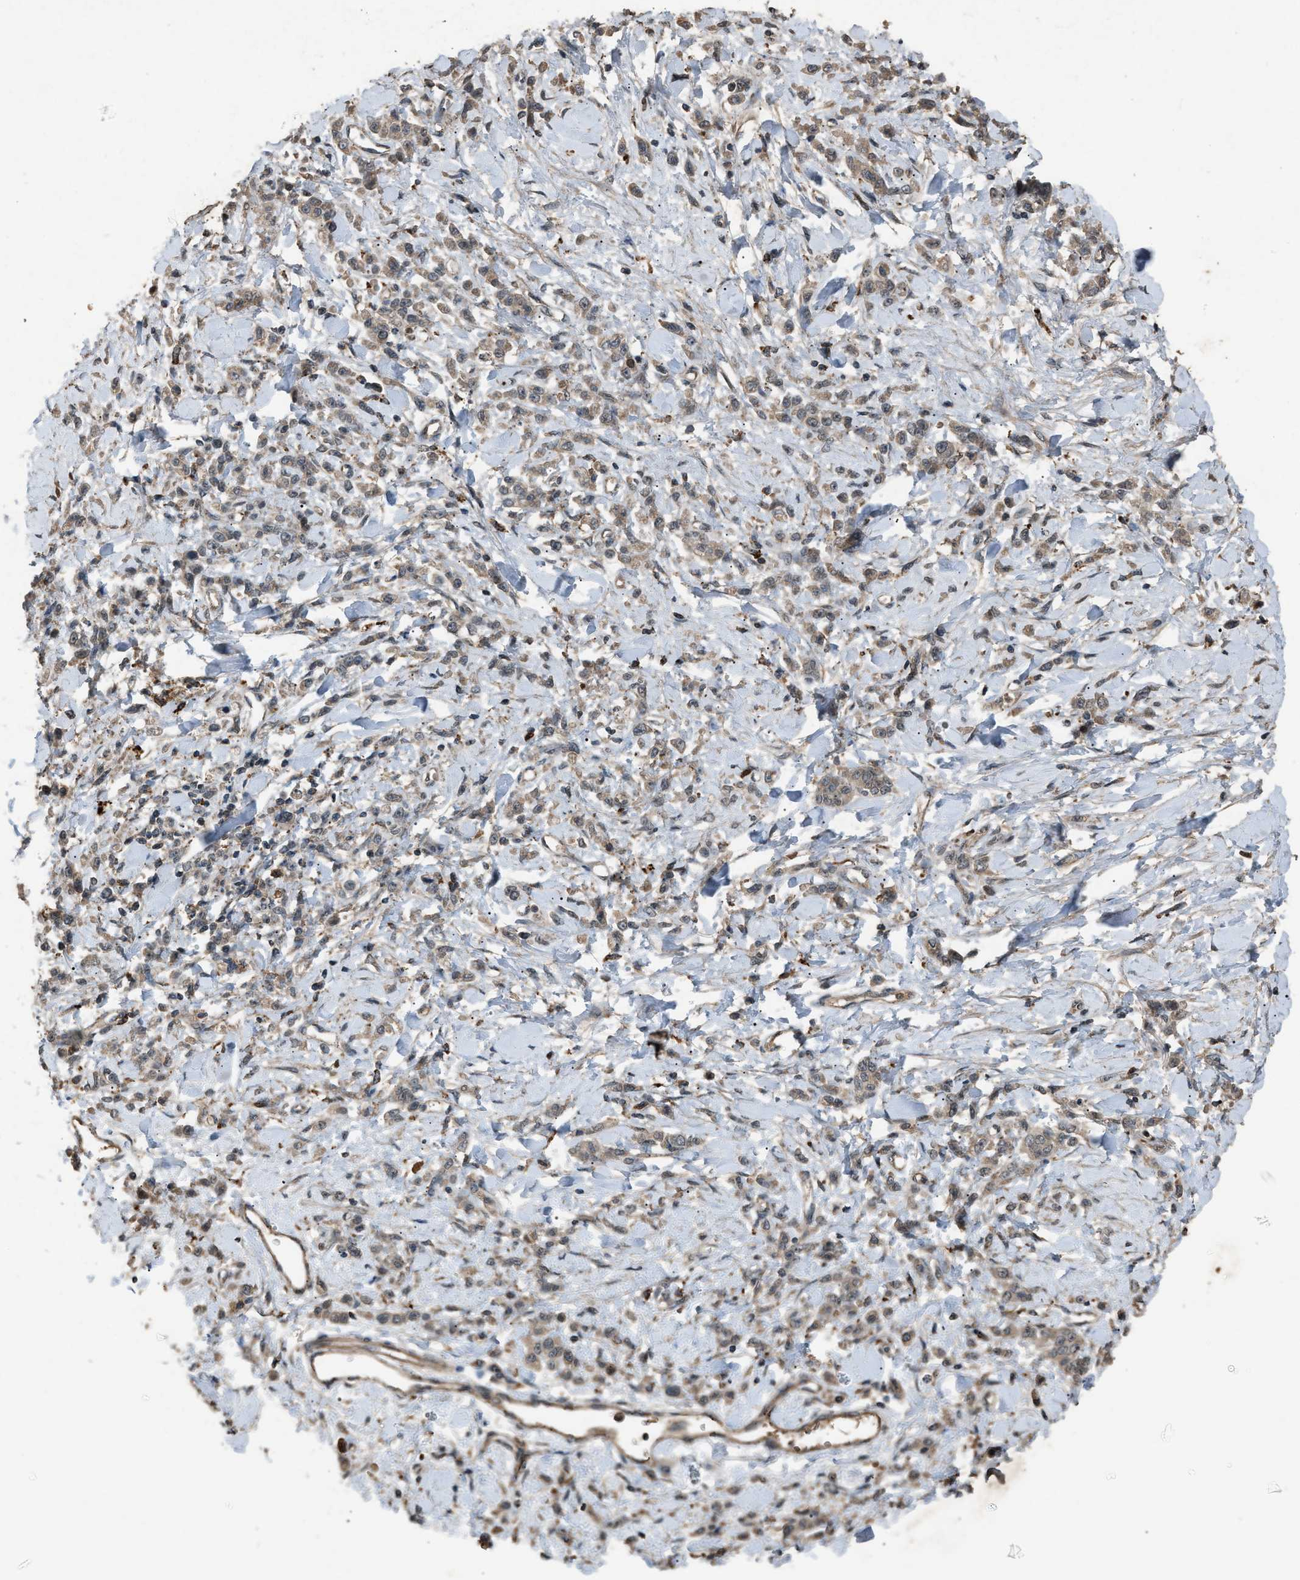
{"staining": {"intensity": "moderate", "quantity": ">75%", "location": "cytoplasmic/membranous"}, "tissue": "stomach cancer", "cell_type": "Tumor cells", "image_type": "cancer", "snomed": [{"axis": "morphology", "description": "Normal tissue, NOS"}, {"axis": "morphology", "description": "Adenocarcinoma, NOS"}, {"axis": "topography", "description": "Stomach"}], "caption": "An image of adenocarcinoma (stomach) stained for a protein reveals moderate cytoplasmic/membranous brown staining in tumor cells.", "gene": "PSMD1", "patient": {"sex": "male", "age": 82}}